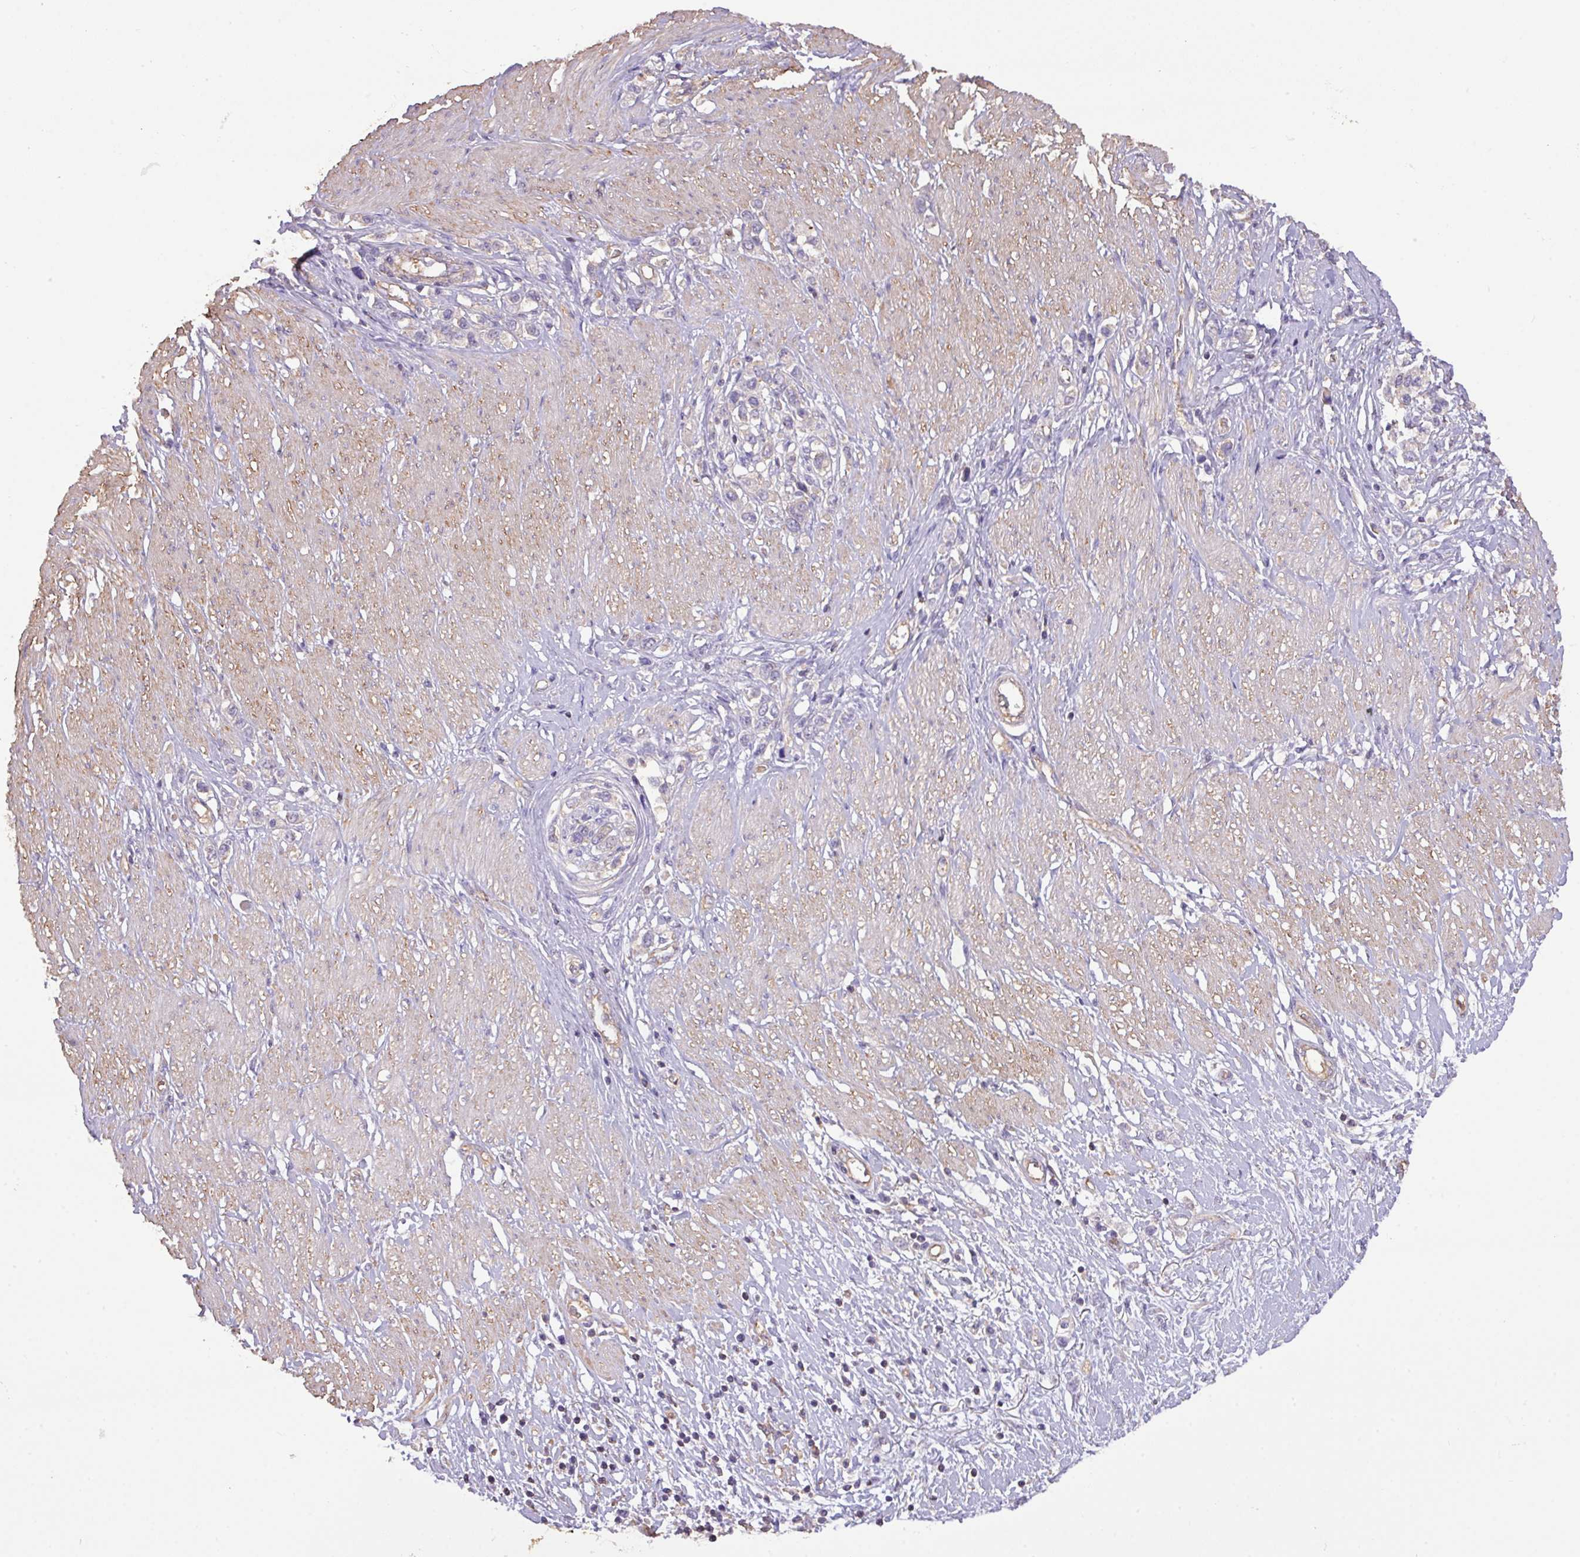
{"staining": {"intensity": "negative", "quantity": "none", "location": "none"}, "tissue": "stomach cancer", "cell_type": "Tumor cells", "image_type": "cancer", "snomed": [{"axis": "morphology", "description": "Normal tissue, NOS"}, {"axis": "morphology", "description": "Adenocarcinoma, NOS"}, {"axis": "topography", "description": "Stomach, upper"}, {"axis": "topography", "description": "Stomach"}], "caption": "DAB immunohistochemical staining of stomach cancer (adenocarcinoma) shows no significant expression in tumor cells. The staining is performed using DAB (3,3'-diaminobenzidine) brown chromogen with nuclei counter-stained in using hematoxylin.", "gene": "CALML4", "patient": {"sex": "female", "age": 65}}